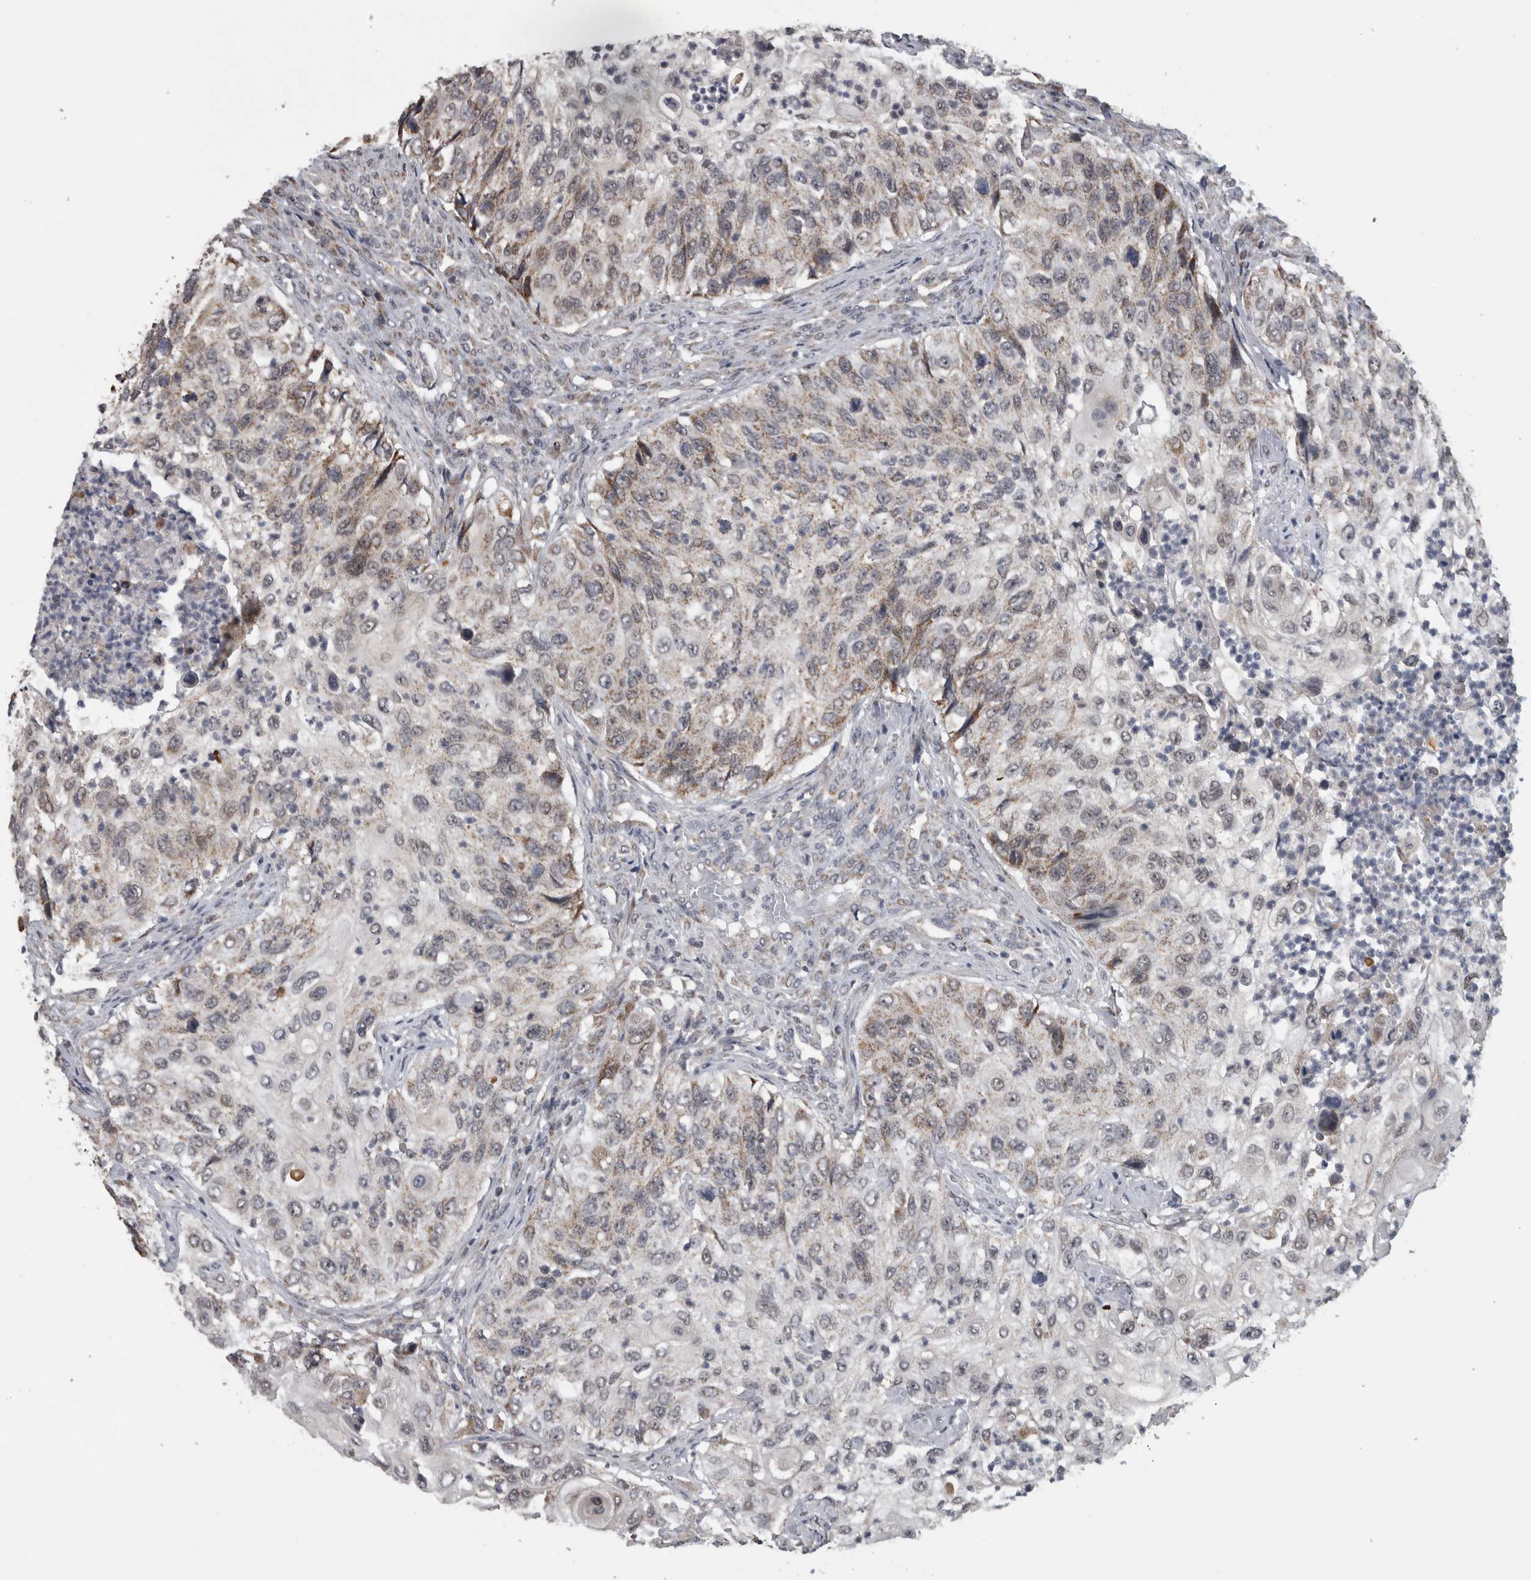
{"staining": {"intensity": "weak", "quantity": "25%-75%", "location": "cytoplasmic/membranous"}, "tissue": "urothelial cancer", "cell_type": "Tumor cells", "image_type": "cancer", "snomed": [{"axis": "morphology", "description": "Urothelial carcinoma, High grade"}, {"axis": "topography", "description": "Urinary bladder"}], "caption": "A brown stain highlights weak cytoplasmic/membranous staining of a protein in urothelial cancer tumor cells.", "gene": "OR2K2", "patient": {"sex": "female", "age": 60}}